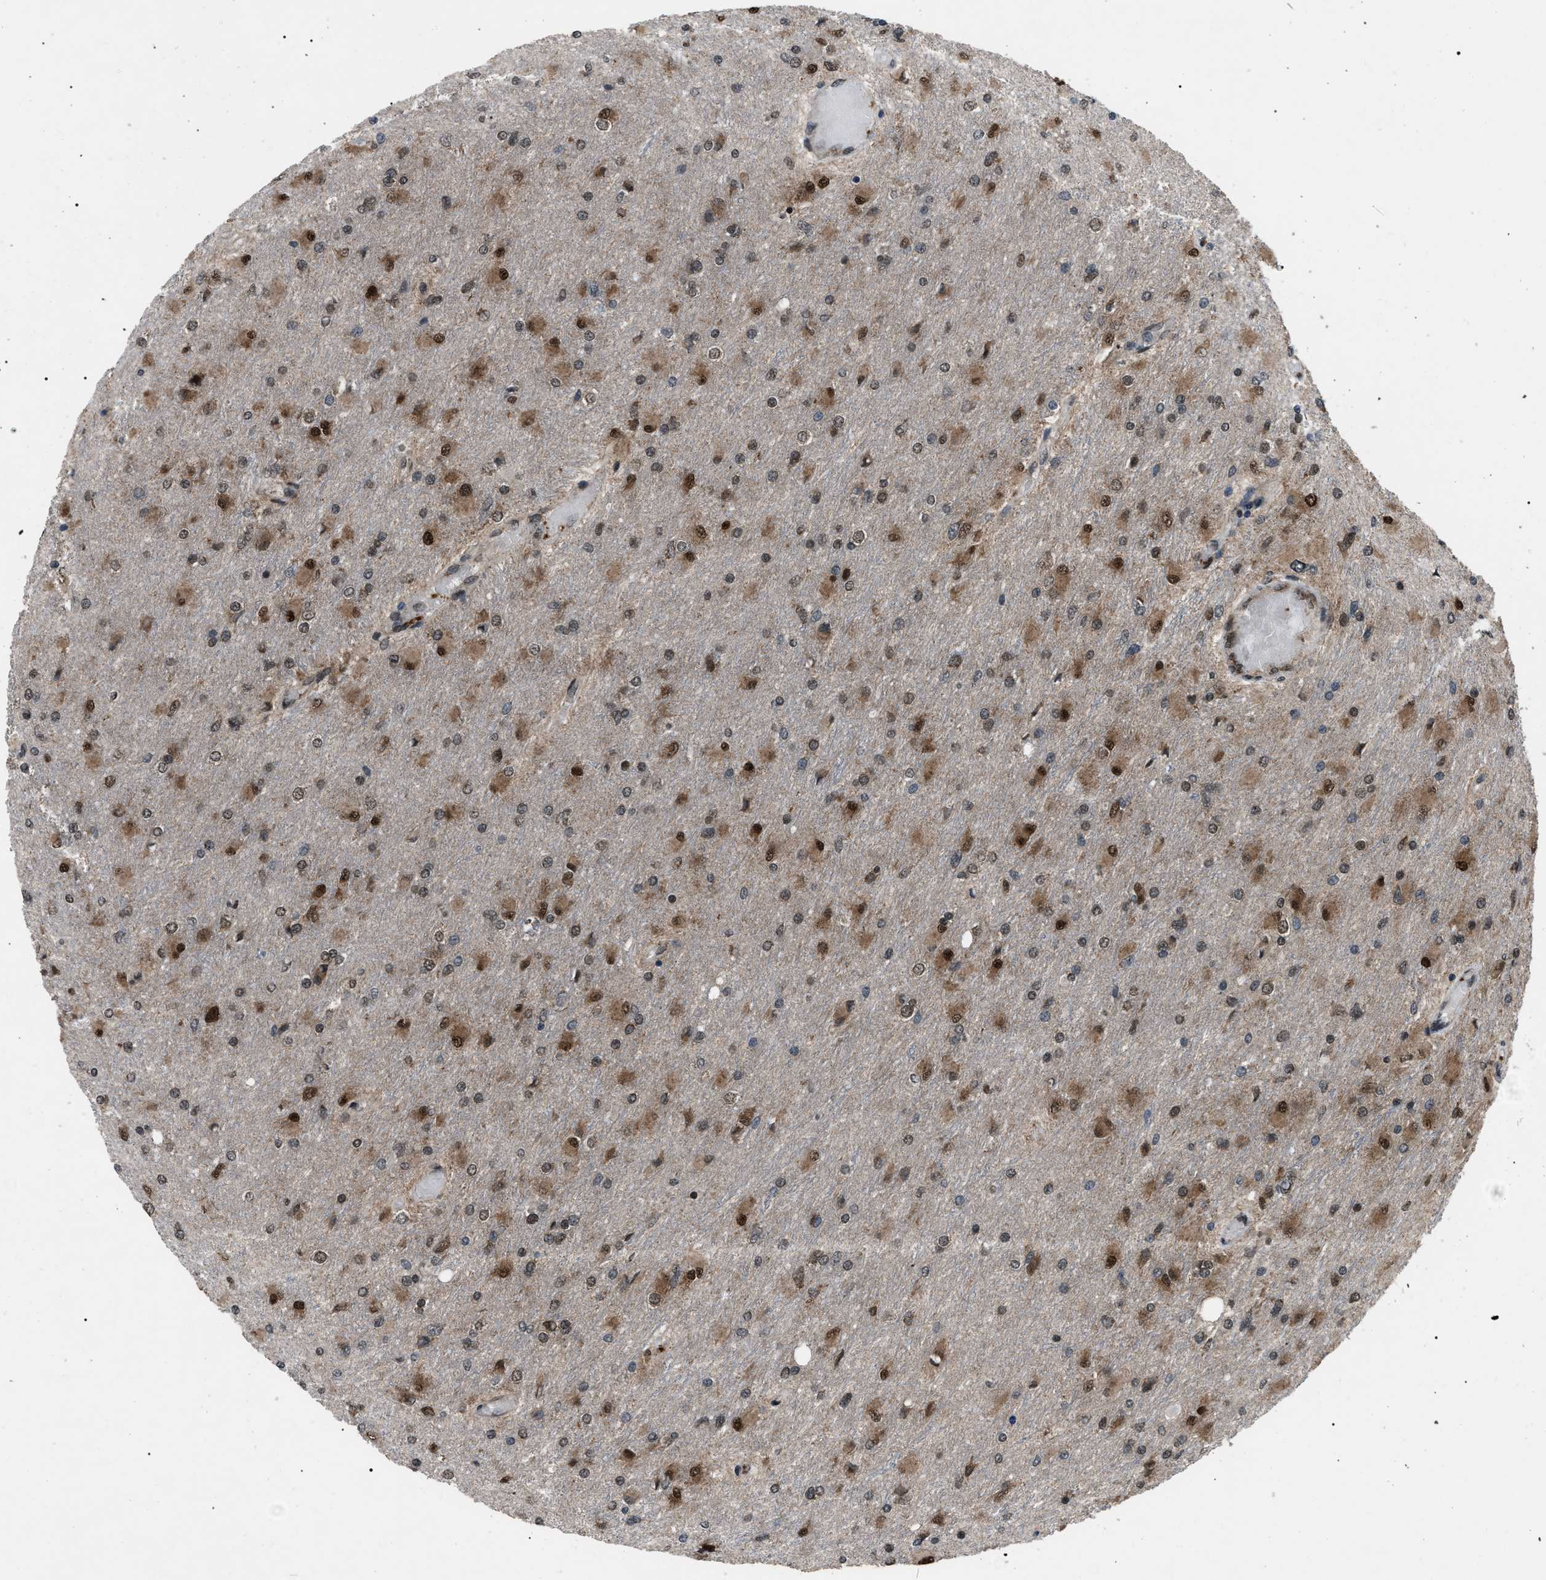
{"staining": {"intensity": "strong", "quantity": "25%-75%", "location": "cytoplasmic/membranous,nuclear"}, "tissue": "glioma", "cell_type": "Tumor cells", "image_type": "cancer", "snomed": [{"axis": "morphology", "description": "Glioma, malignant, High grade"}, {"axis": "topography", "description": "Cerebral cortex"}], "caption": "Glioma was stained to show a protein in brown. There is high levels of strong cytoplasmic/membranous and nuclear expression in approximately 25%-75% of tumor cells.", "gene": "ZFAND2A", "patient": {"sex": "female", "age": 36}}